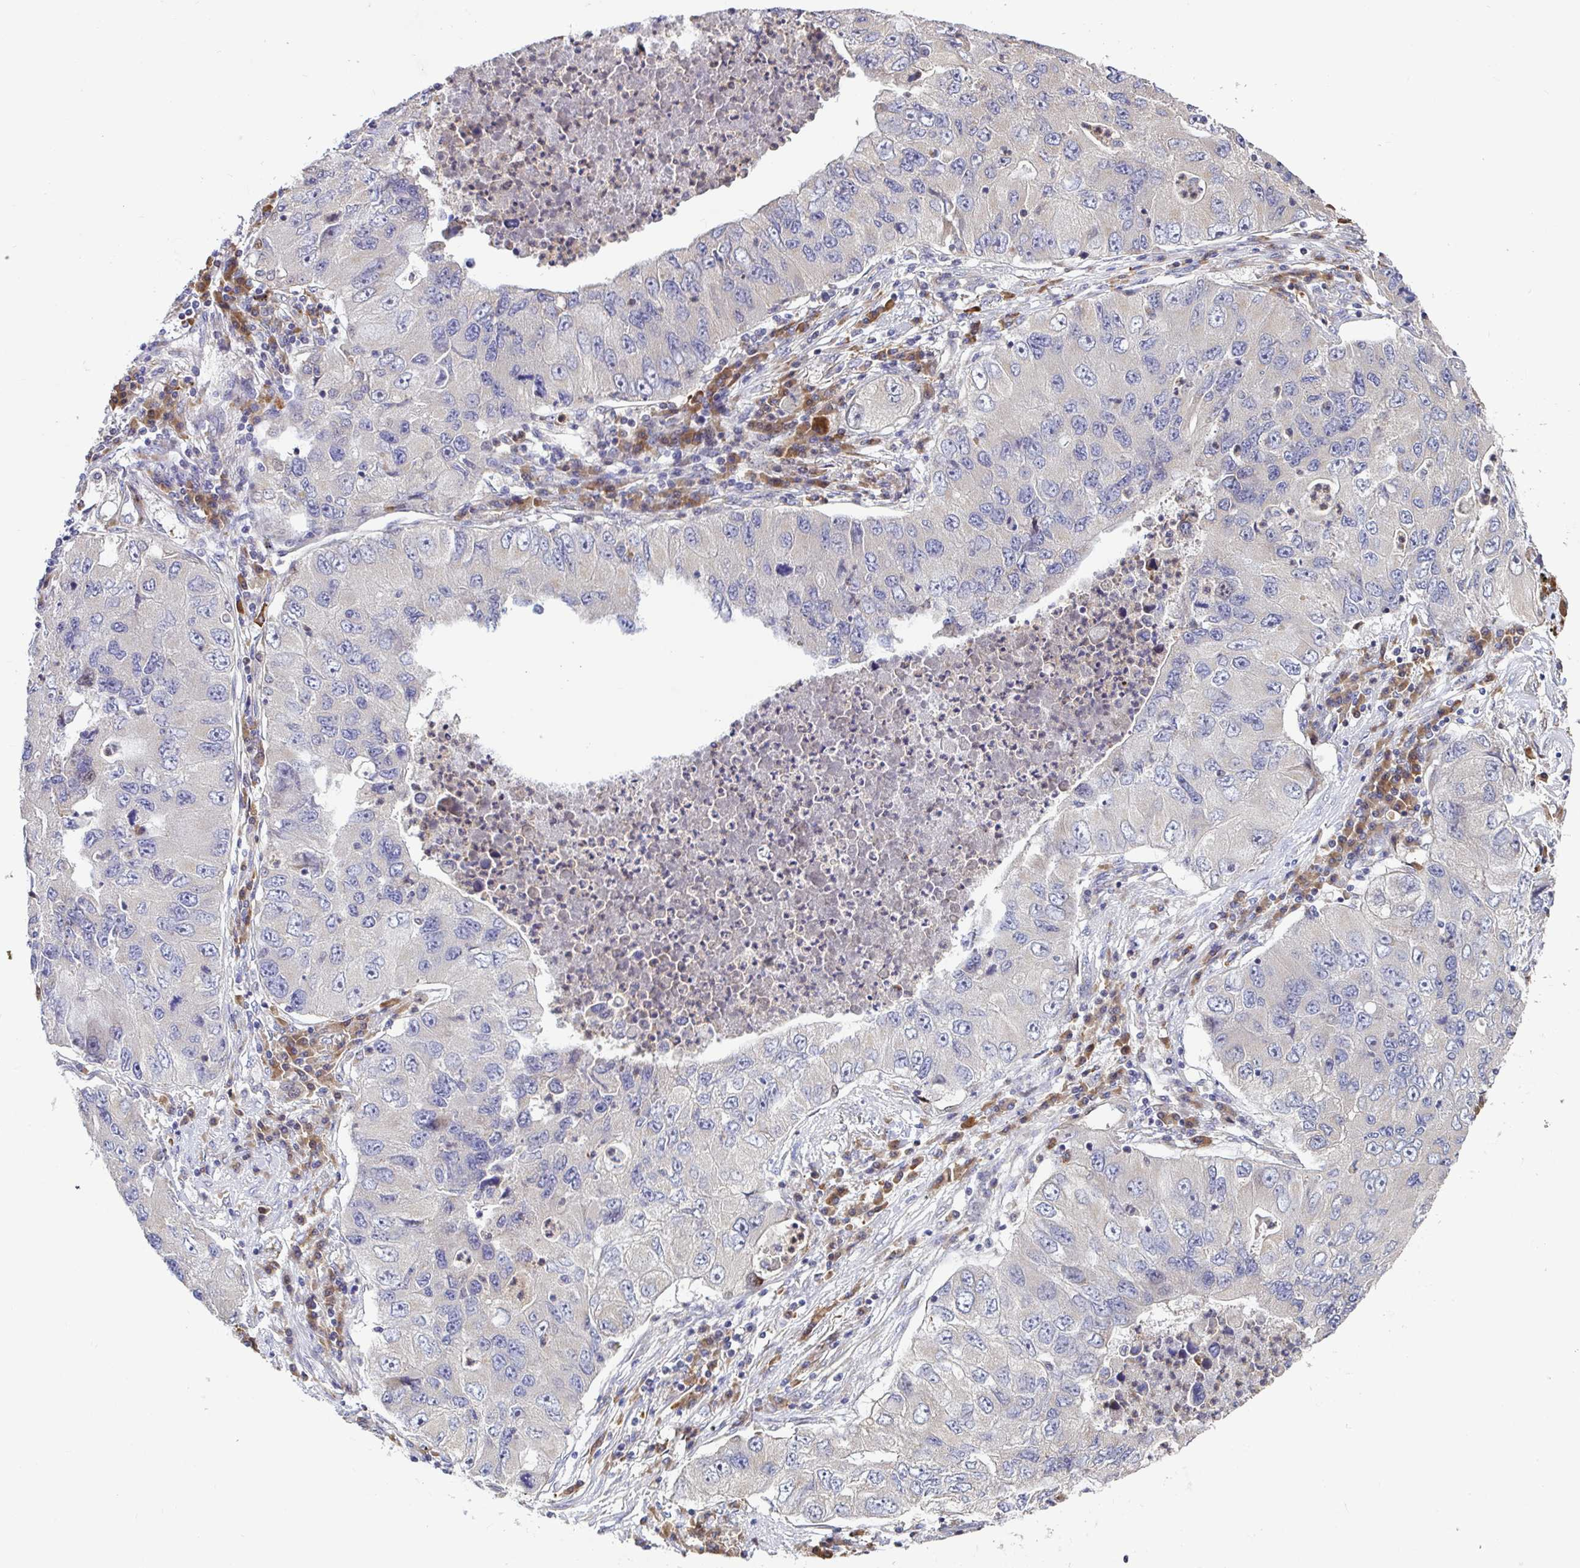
{"staining": {"intensity": "negative", "quantity": "none", "location": "none"}, "tissue": "lung cancer", "cell_type": "Tumor cells", "image_type": "cancer", "snomed": [{"axis": "morphology", "description": "Adenocarcinoma, NOS"}, {"axis": "morphology", "description": "Adenocarcinoma, metastatic, NOS"}, {"axis": "topography", "description": "Lymph node"}, {"axis": "topography", "description": "Lung"}], "caption": "This micrograph is of lung cancer (metastatic adenocarcinoma) stained with IHC to label a protein in brown with the nuclei are counter-stained blue. There is no positivity in tumor cells. The staining was performed using DAB to visualize the protein expression in brown, while the nuclei were stained in blue with hematoxylin (Magnification: 20x).", "gene": "ELP1", "patient": {"sex": "female", "age": 54}}